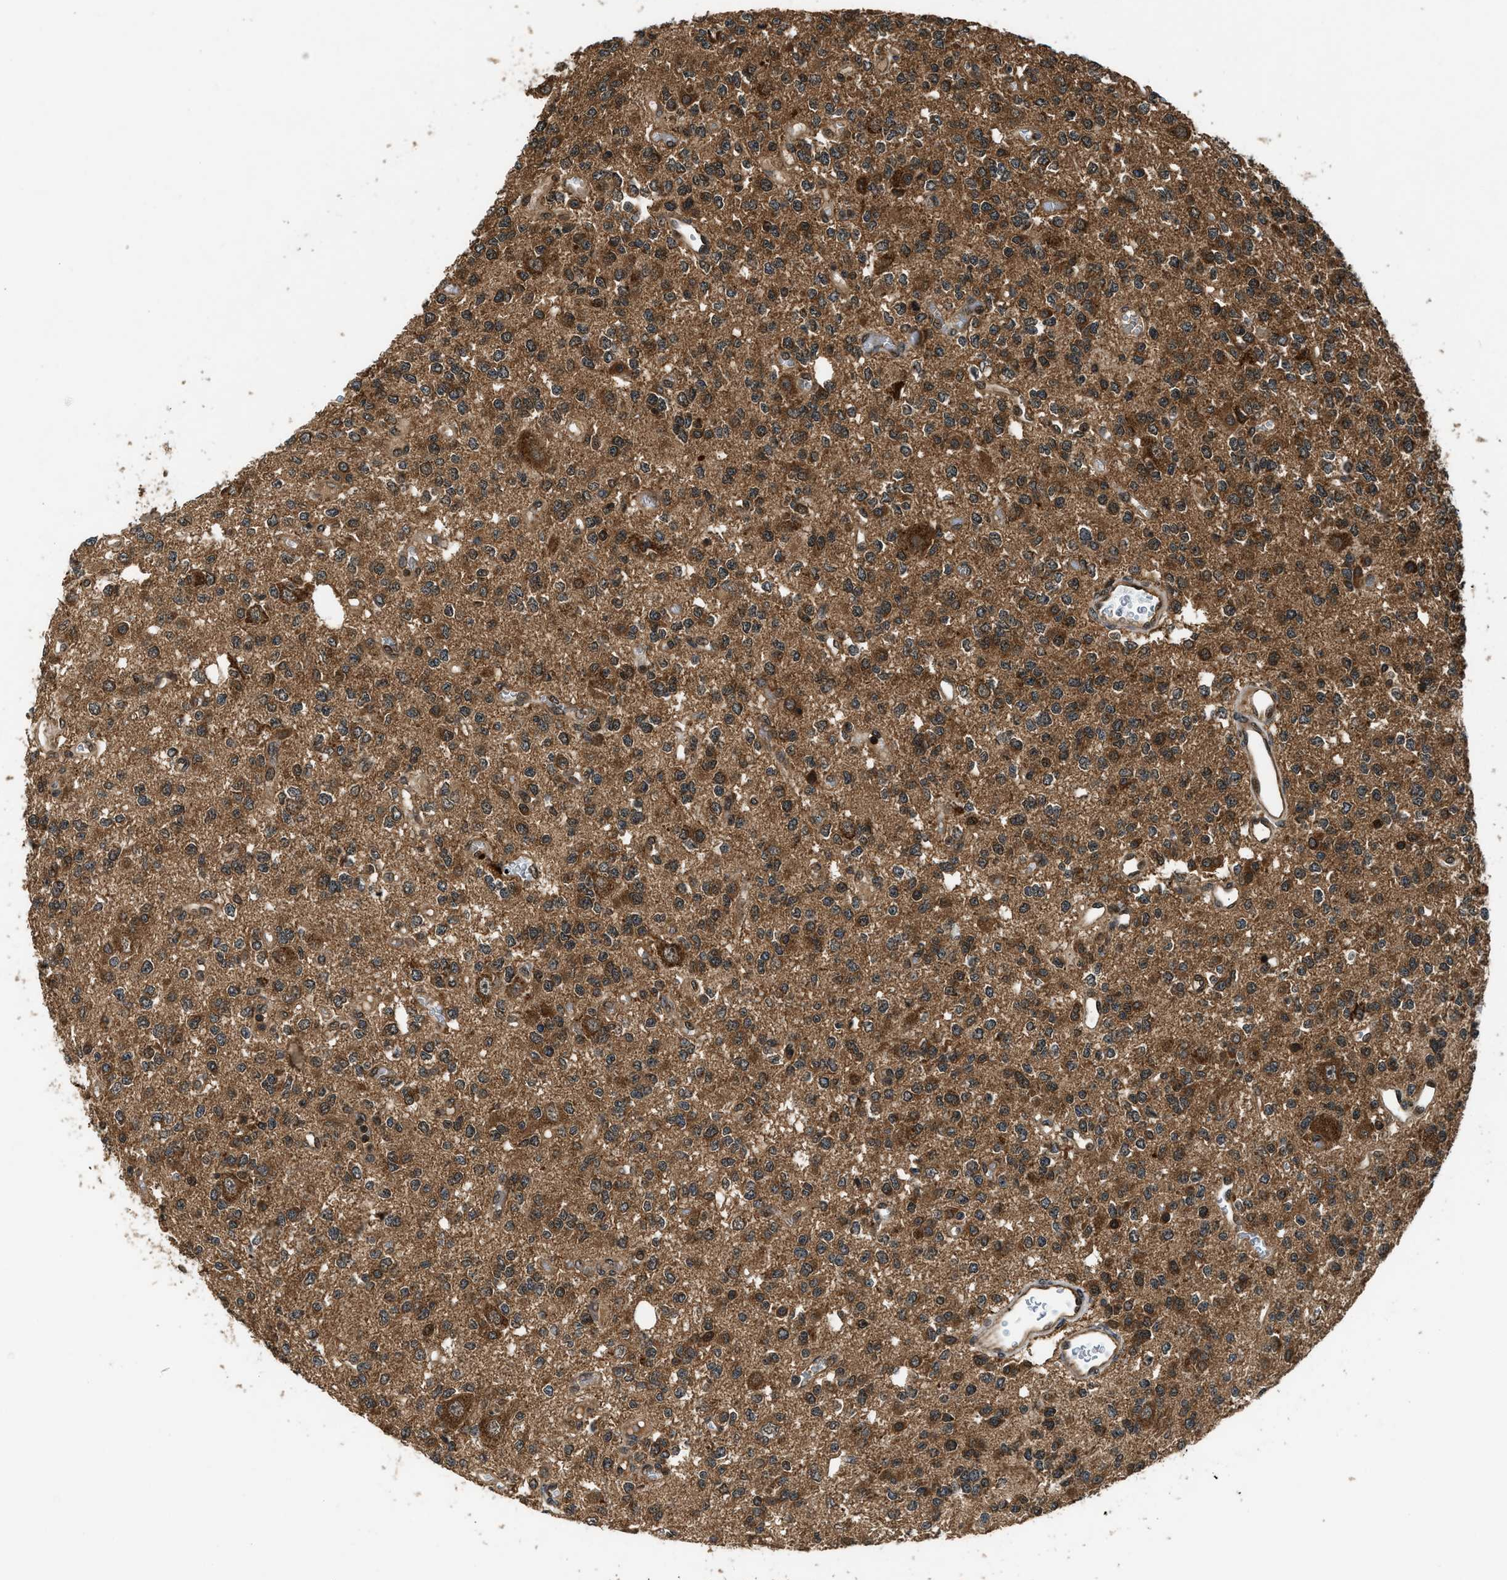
{"staining": {"intensity": "moderate", "quantity": ">75%", "location": "cytoplasmic/membranous"}, "tissue": "glioma", "cell_type": "Tumor cells", "image_type": "cancer", "snomed": [{"axis": "morphology", "description": "Glioma, malignant, Low grade"}, {"axis": "topography", "description": "Brain"}], "caption": "Glioma was stained to show a protein in brown. There is medium levels of moderate cytoplasmic/membranous positivity in approximately >75% of tumor cells. (DAB (3,3'-diaminobenzidine) IHC, brown staining for protein, blue staining for nuclei).", "gene": "RPS6KB1", "patient": {"sex": "male", "age": 38}}